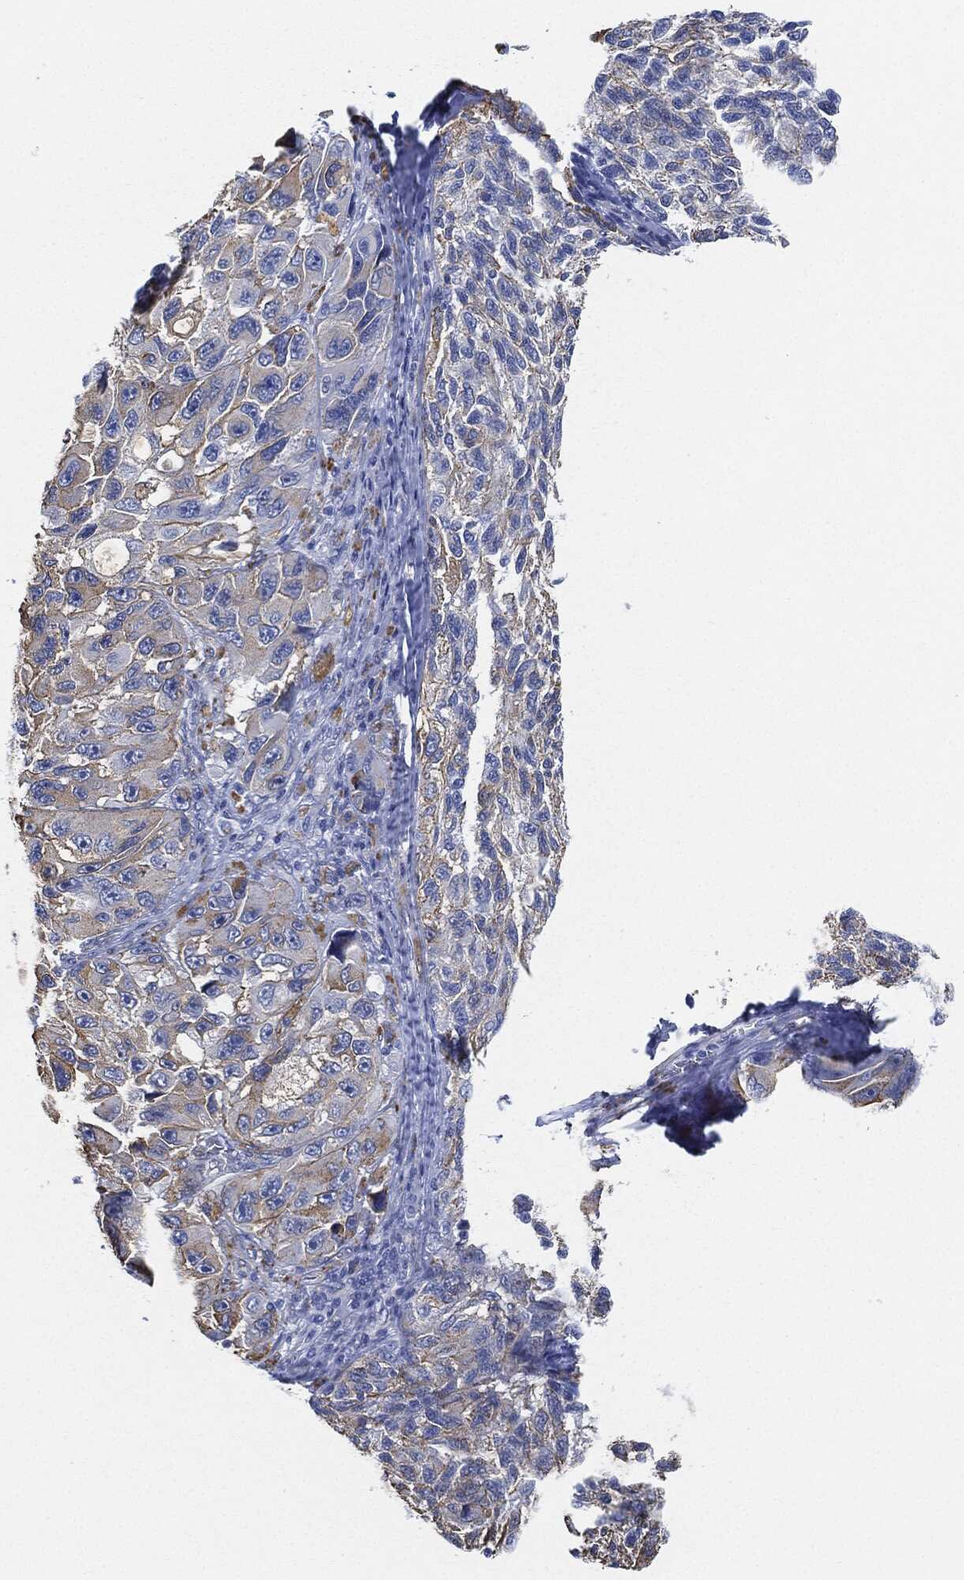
{"staining": {"intensity": "weak", "quantity": "<25%", "location": "cytoplasmic/membranous"}, "tissue": "melanoma", "cell_type": "Tumor cells", "image_type": "cancer", "snomed": [{"axis": "morphology", "description": "Malignant melanoma, NOS"}, {"axis": "topography", "description": "Skin"}], "caption": "An immunohistochemistry (IHC) histopathology image of melanoma is shown. There is no staining in tumor cells of melanoma.", "gene": "TAGLN", "patient": {"sex": "female", "age": 73}}